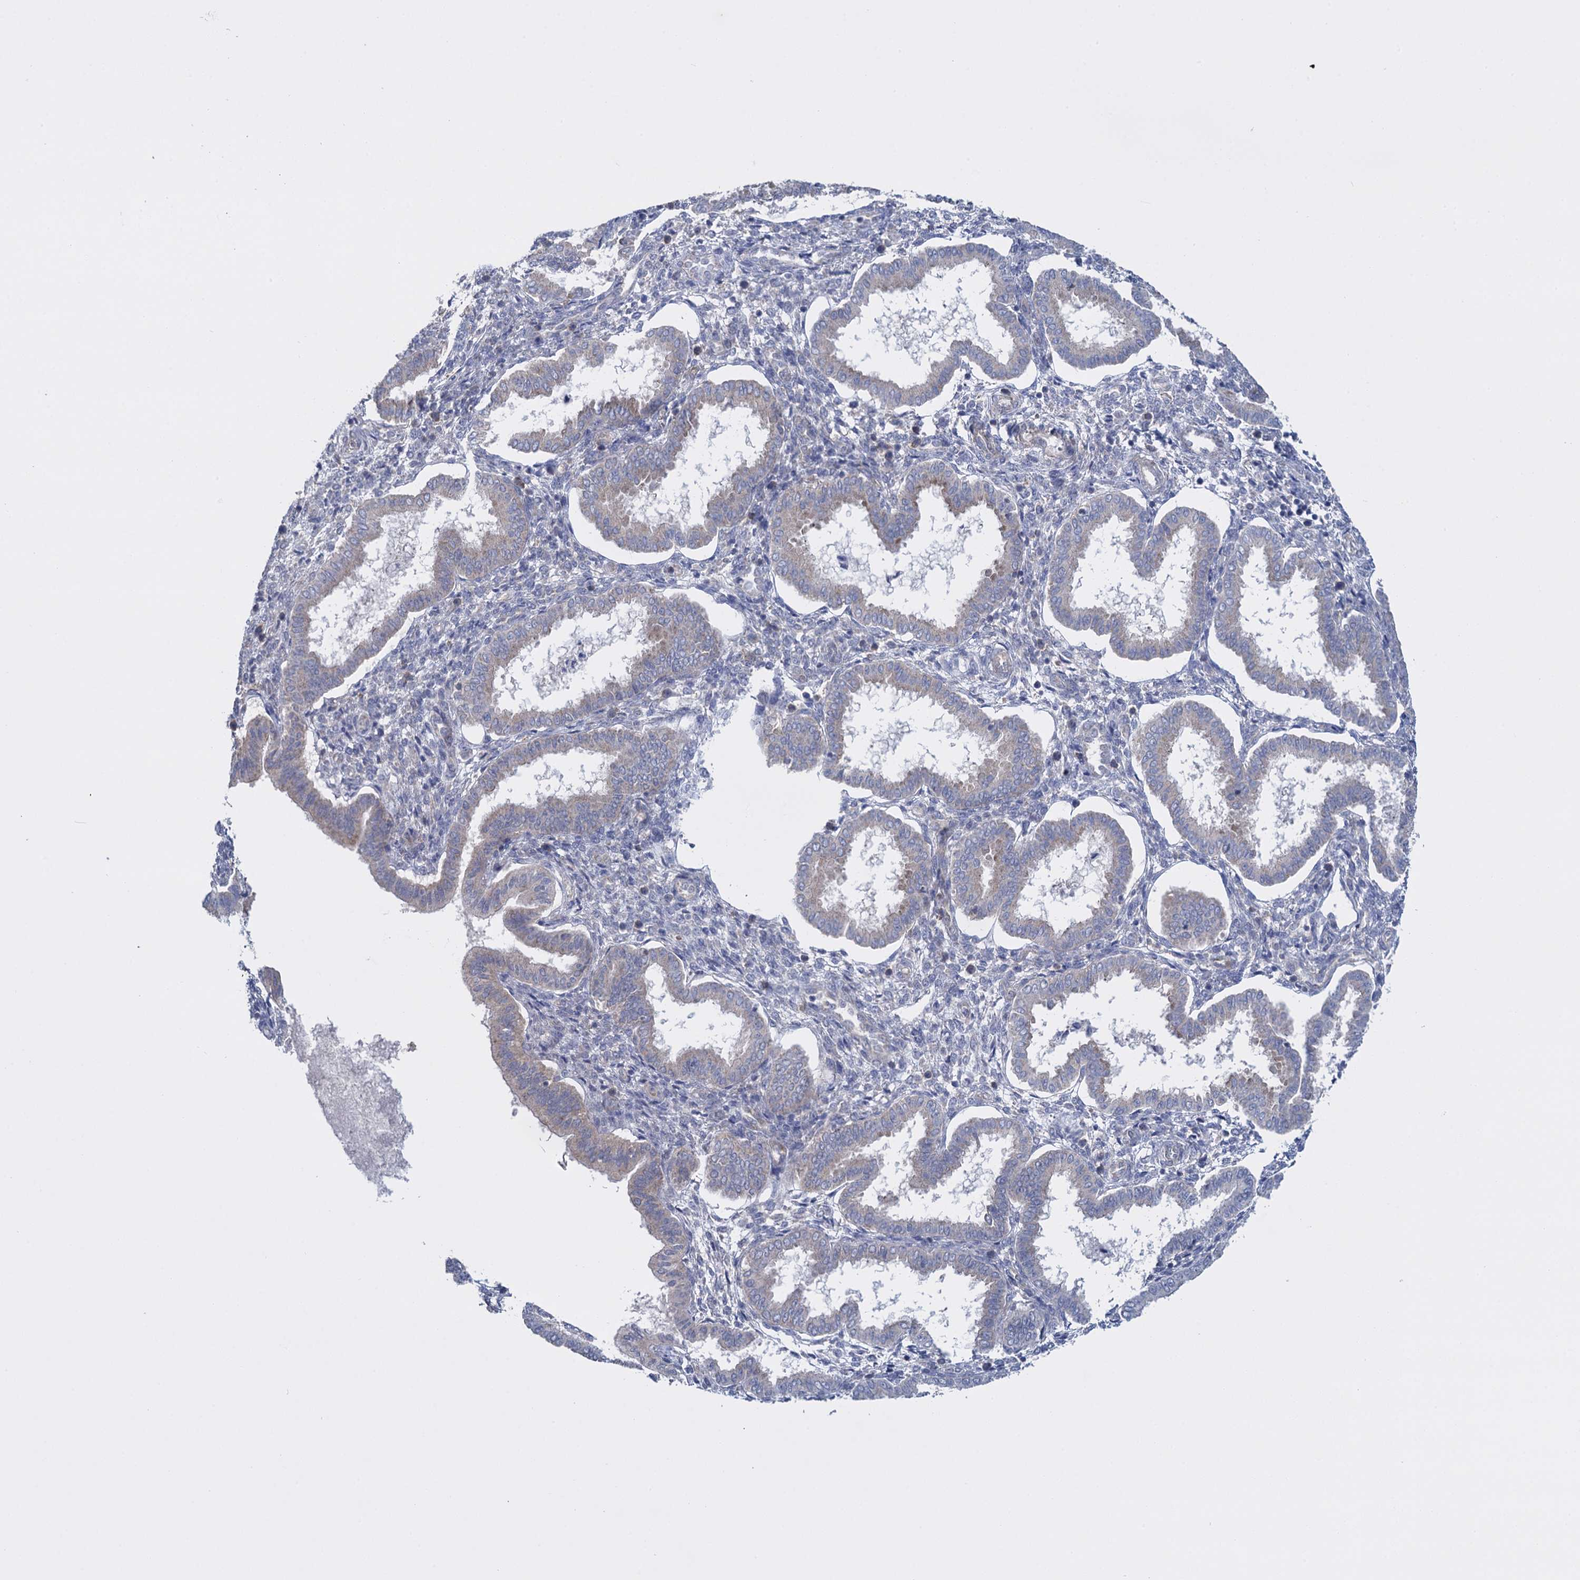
{"staining": {"intensity": "negative", "quantity": "none", "location": "none"}, "tissue": "endometrium", "cell_type": "Cells in endometrial stroma", "image_type": "normal", "snomed": [{"axis": "morphology", "description": "Normal tissue, NOS"}, {"axis": "topography", "description": "Endometrium"}], "caption": "The photomicrograph reveals no staining of cells in endometrial stroma in normal endometrium. (DAB immunohistochemistry (IHC) visualized using brightfield microscopy, high magnification).", "gene": "GSTM2", "patient": {"sex": "female", "age": 24}}